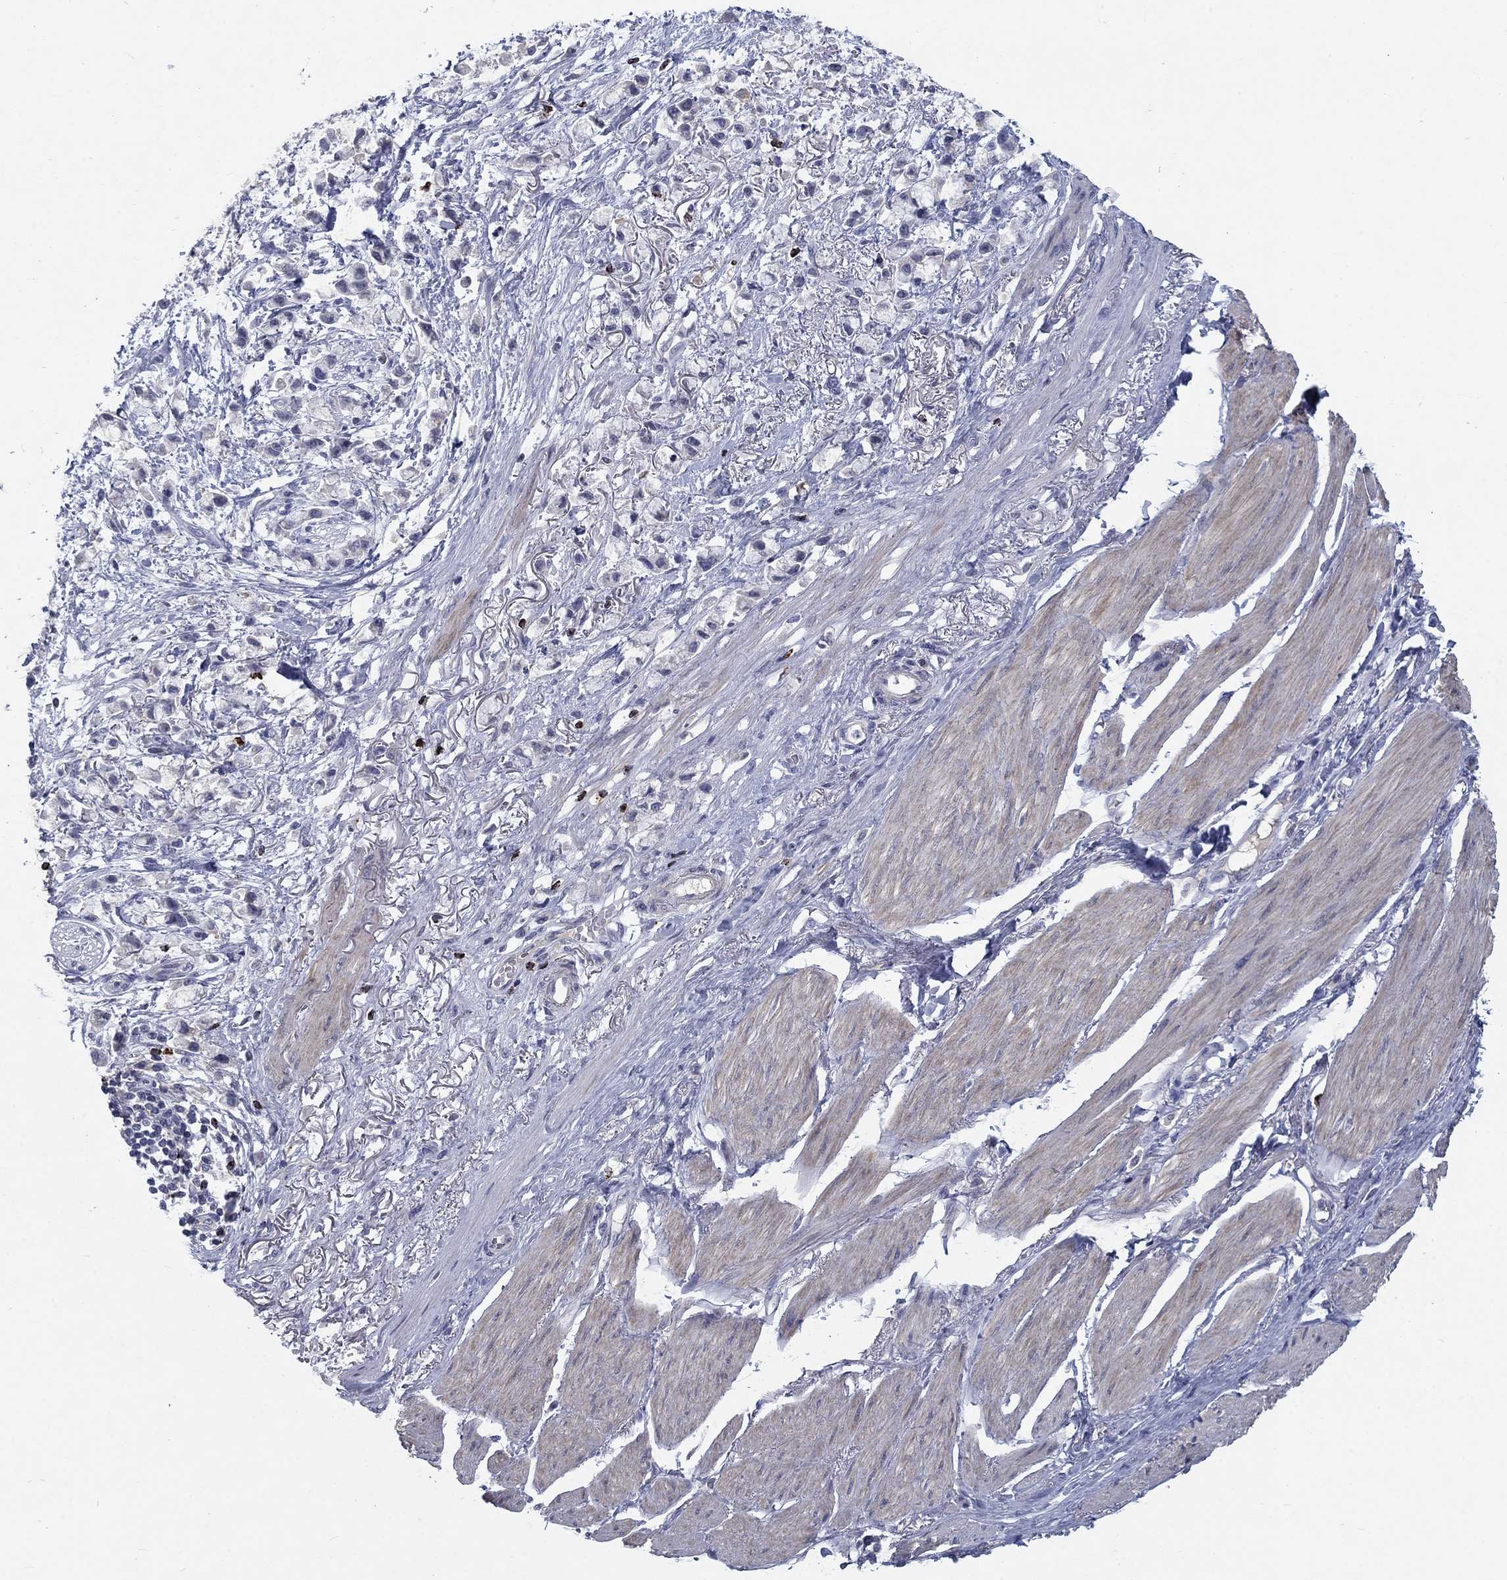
{"staining": {"intensity": "negative", "quantity": "none", "location": "none"}, "tissue": "stomach cancer", "cell_type": "Tumor cells", "image_type": "cancer", "snomed": [{"axis": "morphology", "description": "Adenocarcinoma, NOS"}, {"axis": "topography", "description": "Stomach"}], "caption": "Immunohistochemistry image of neoplastic tissue: human stomach adenocarcinoma stained with DAB displays no significant protein positivity in tumor cells.", "gene": "GZMA", "patient": {"sex": "female", "age": 81}}